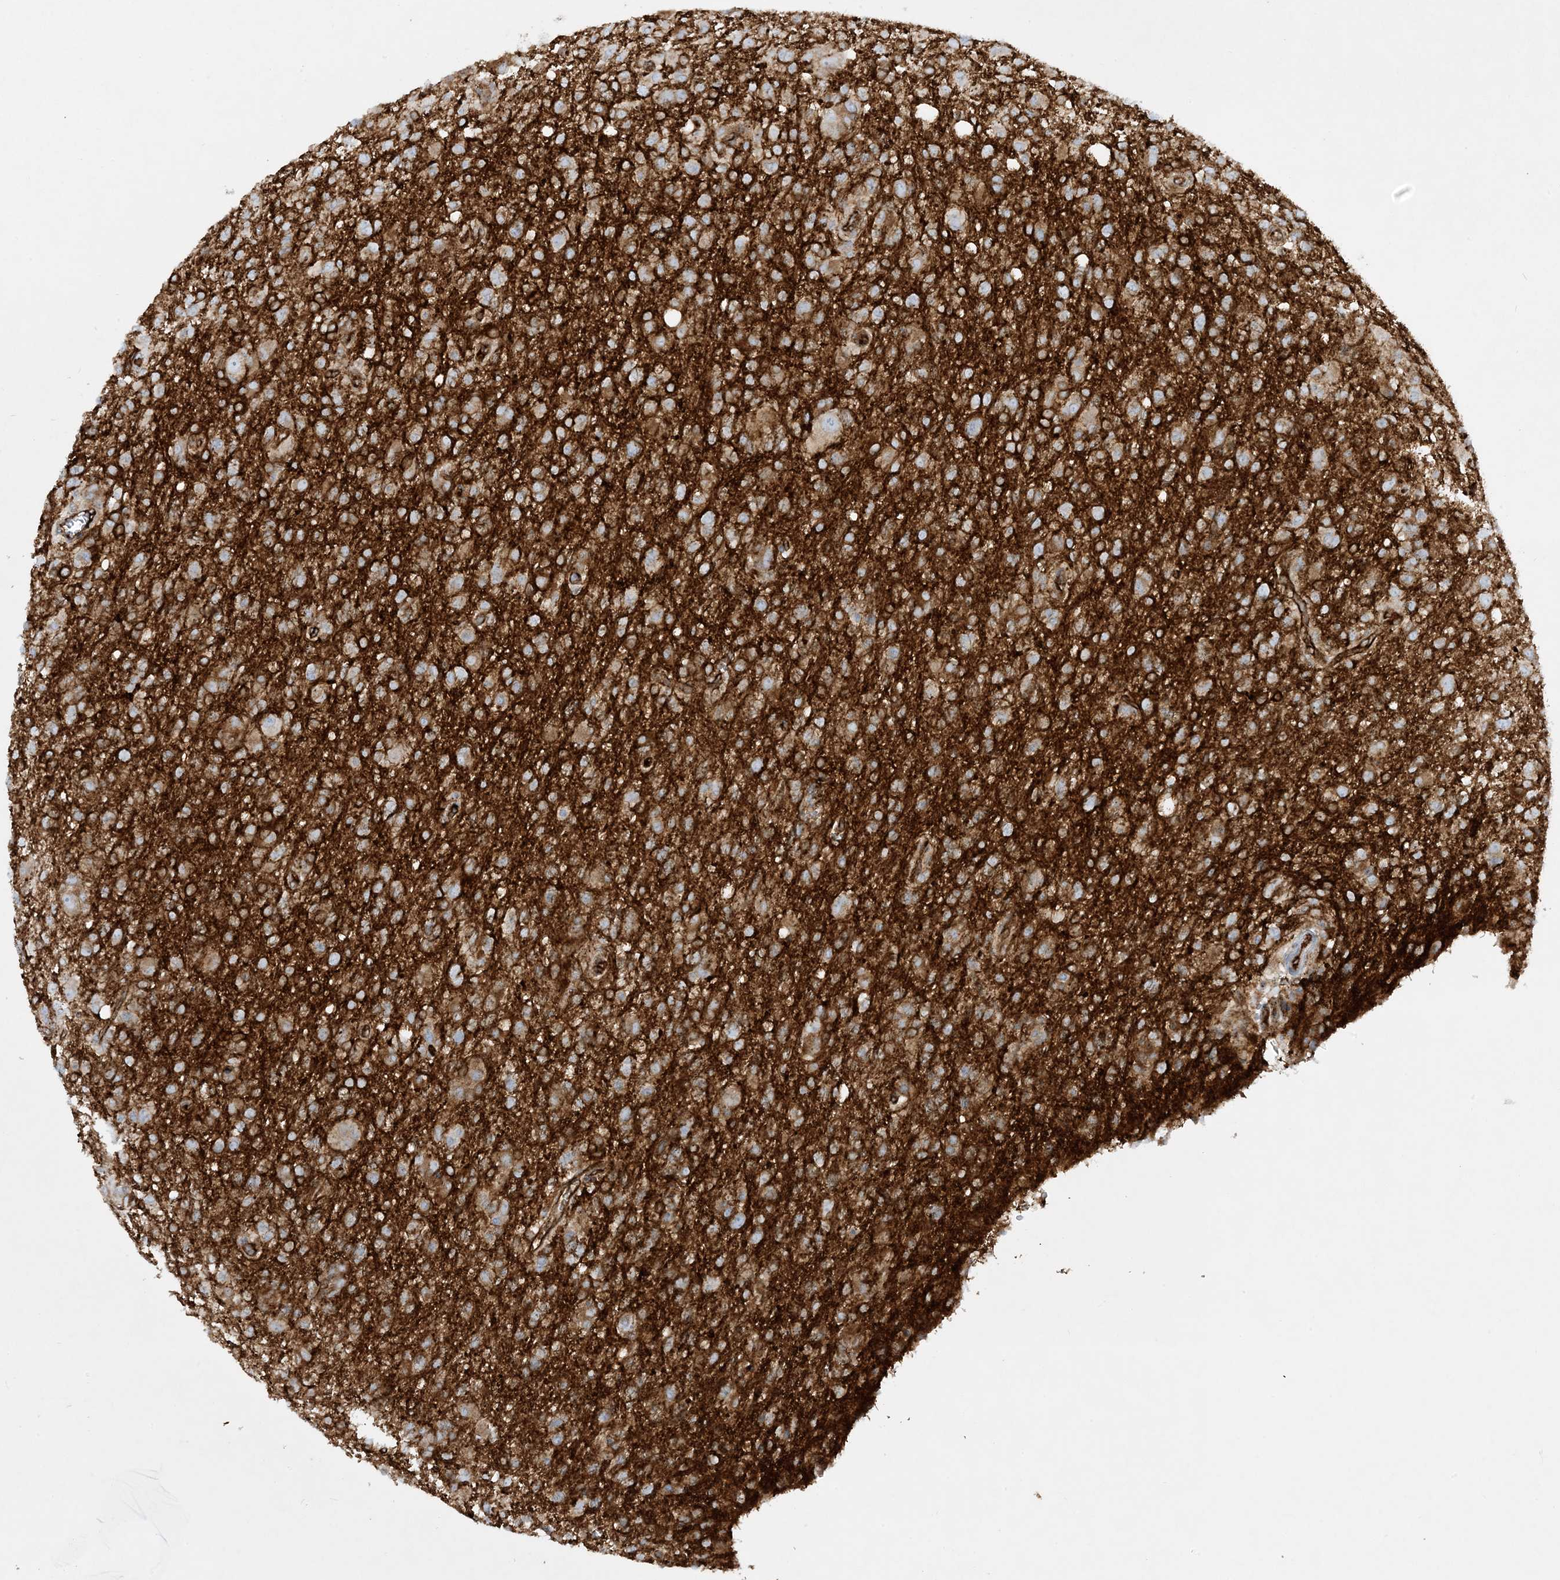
{"staining": {"intensity": "strong", "quantity": "<25%", "location": "cytoplasmic/membranous"}, "tissue": "glioma", "cell_type": "Tumor cells", "image_type": "cancer", "snomed": [{"axis": "morphology", "description": "Glioma, malignant, High grade"}, {"axis": "topography", "description": "Brain"}], "caption": "Approximately <25% of tumor cells in human glioma demonstrate strong cytoplasmic/membranous protein expression as visualized by brown immunohistochemical staining.", "gene": "HLA-E", "patient": {"sex": "female", "age": 57}}